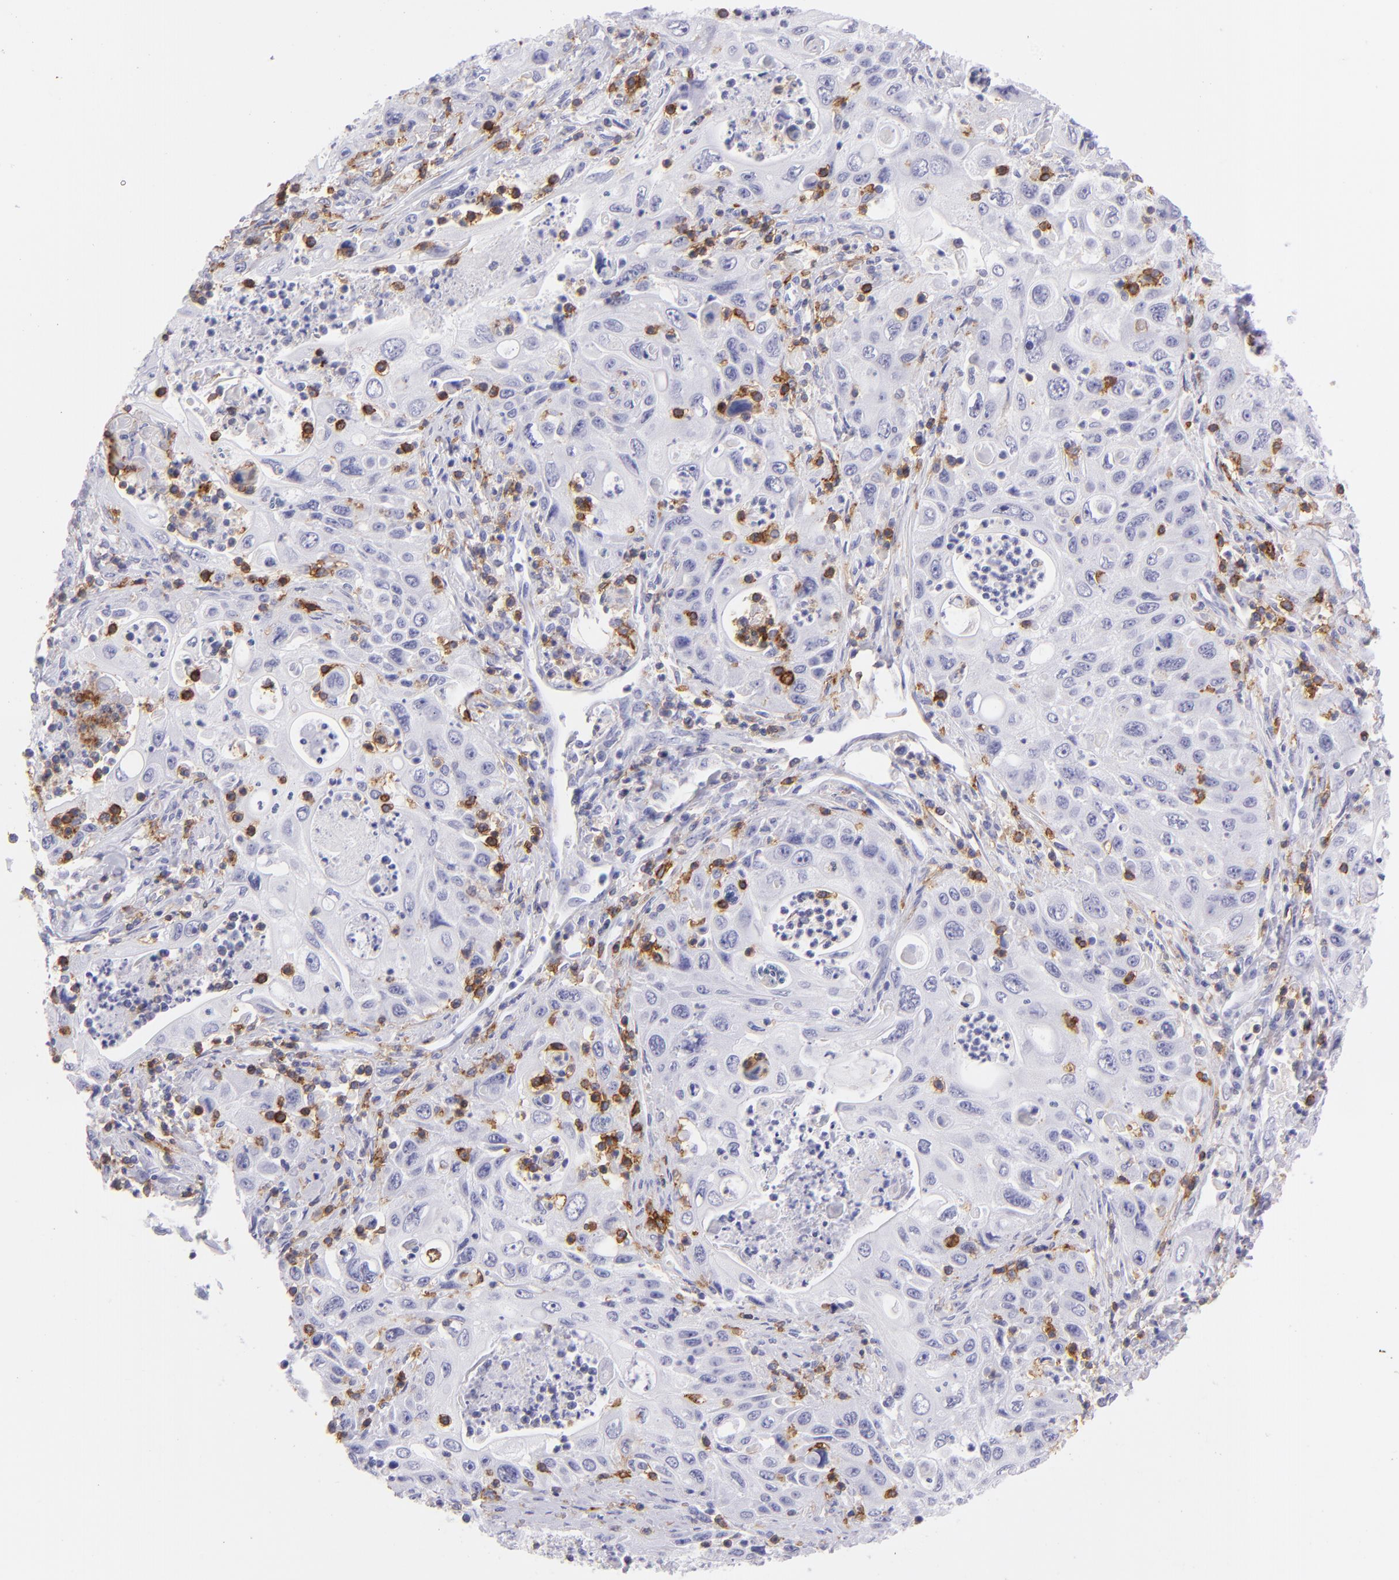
{"staining": {"intensity": "negative", "quantity": "none", "location": "none"}, "tissue": "pancreatic cancer", "cell_type": "Tumor cells", "image_type": "cancer", "snomed": [{"axis": "morphology", "description": "Adenocarcinoma, NOS"}, {"axis": "topography", "description": "Pancreas"}], "caption": "Protein analysis of pancreatic cancer (adenocarcinoma) reveals no significant positivity in tumor cells. (DAB IHC visualized using brightfield microscopy, high magnification).", "gene": "CD69", "patient": {"sex": "male", "age": 70}}